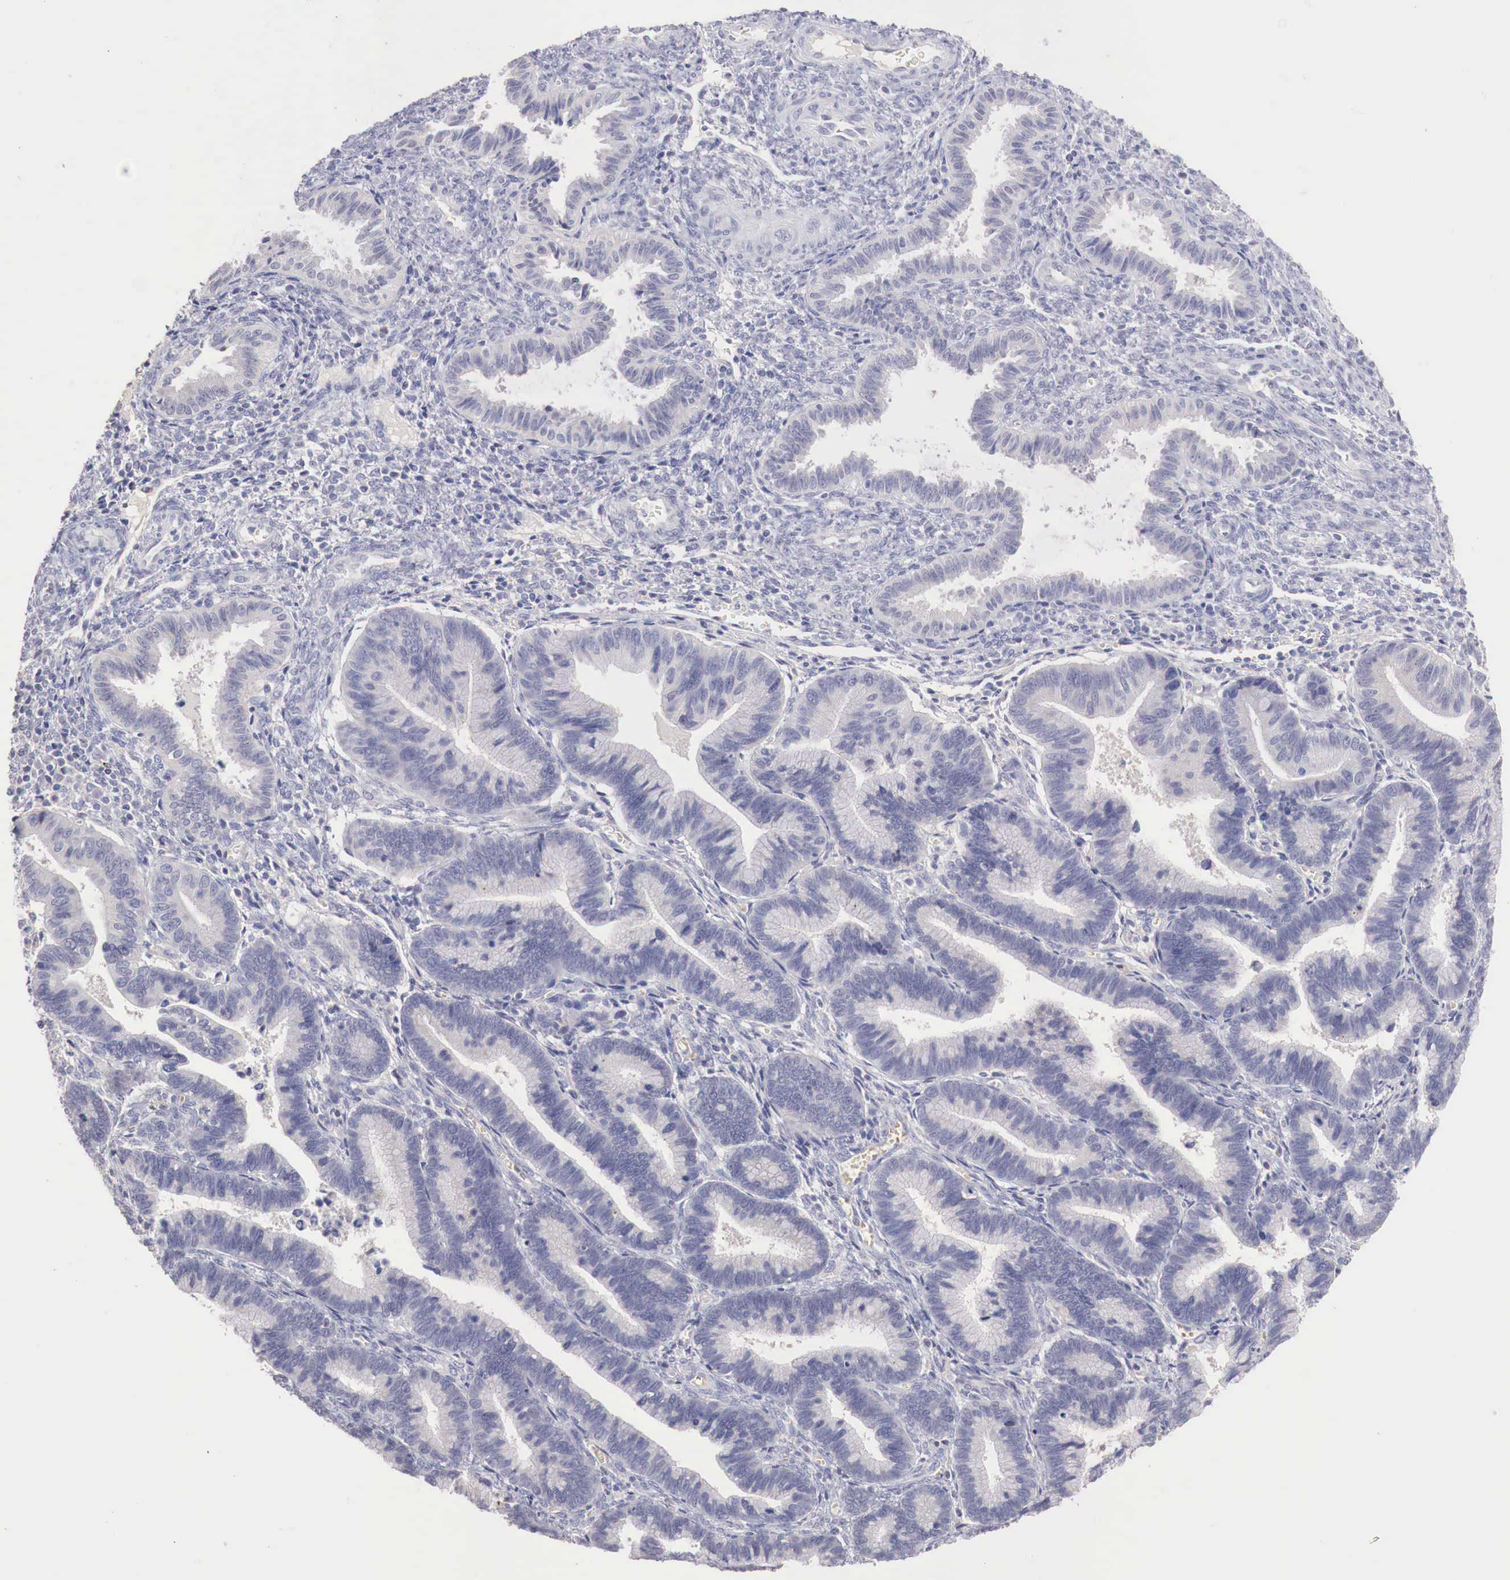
{"staining": {"intensity": "negative", "quantity": "none", "location": "none"}, "tissue": "endometrium", "cell_type": "Cells in endometrial stroma", "image_type": "normal", "snomed": [{"axis": "morphology", "description": "Normal tissue, NOS"}, {"axis": "topography", "description": "Endometrium"}], "caption": "Protein analysis of normal endometrium displays no significant positivity in cells in endometrial stroma.", "gene": "ITIH6", "patient": {"sex": "female", "age": 36}}